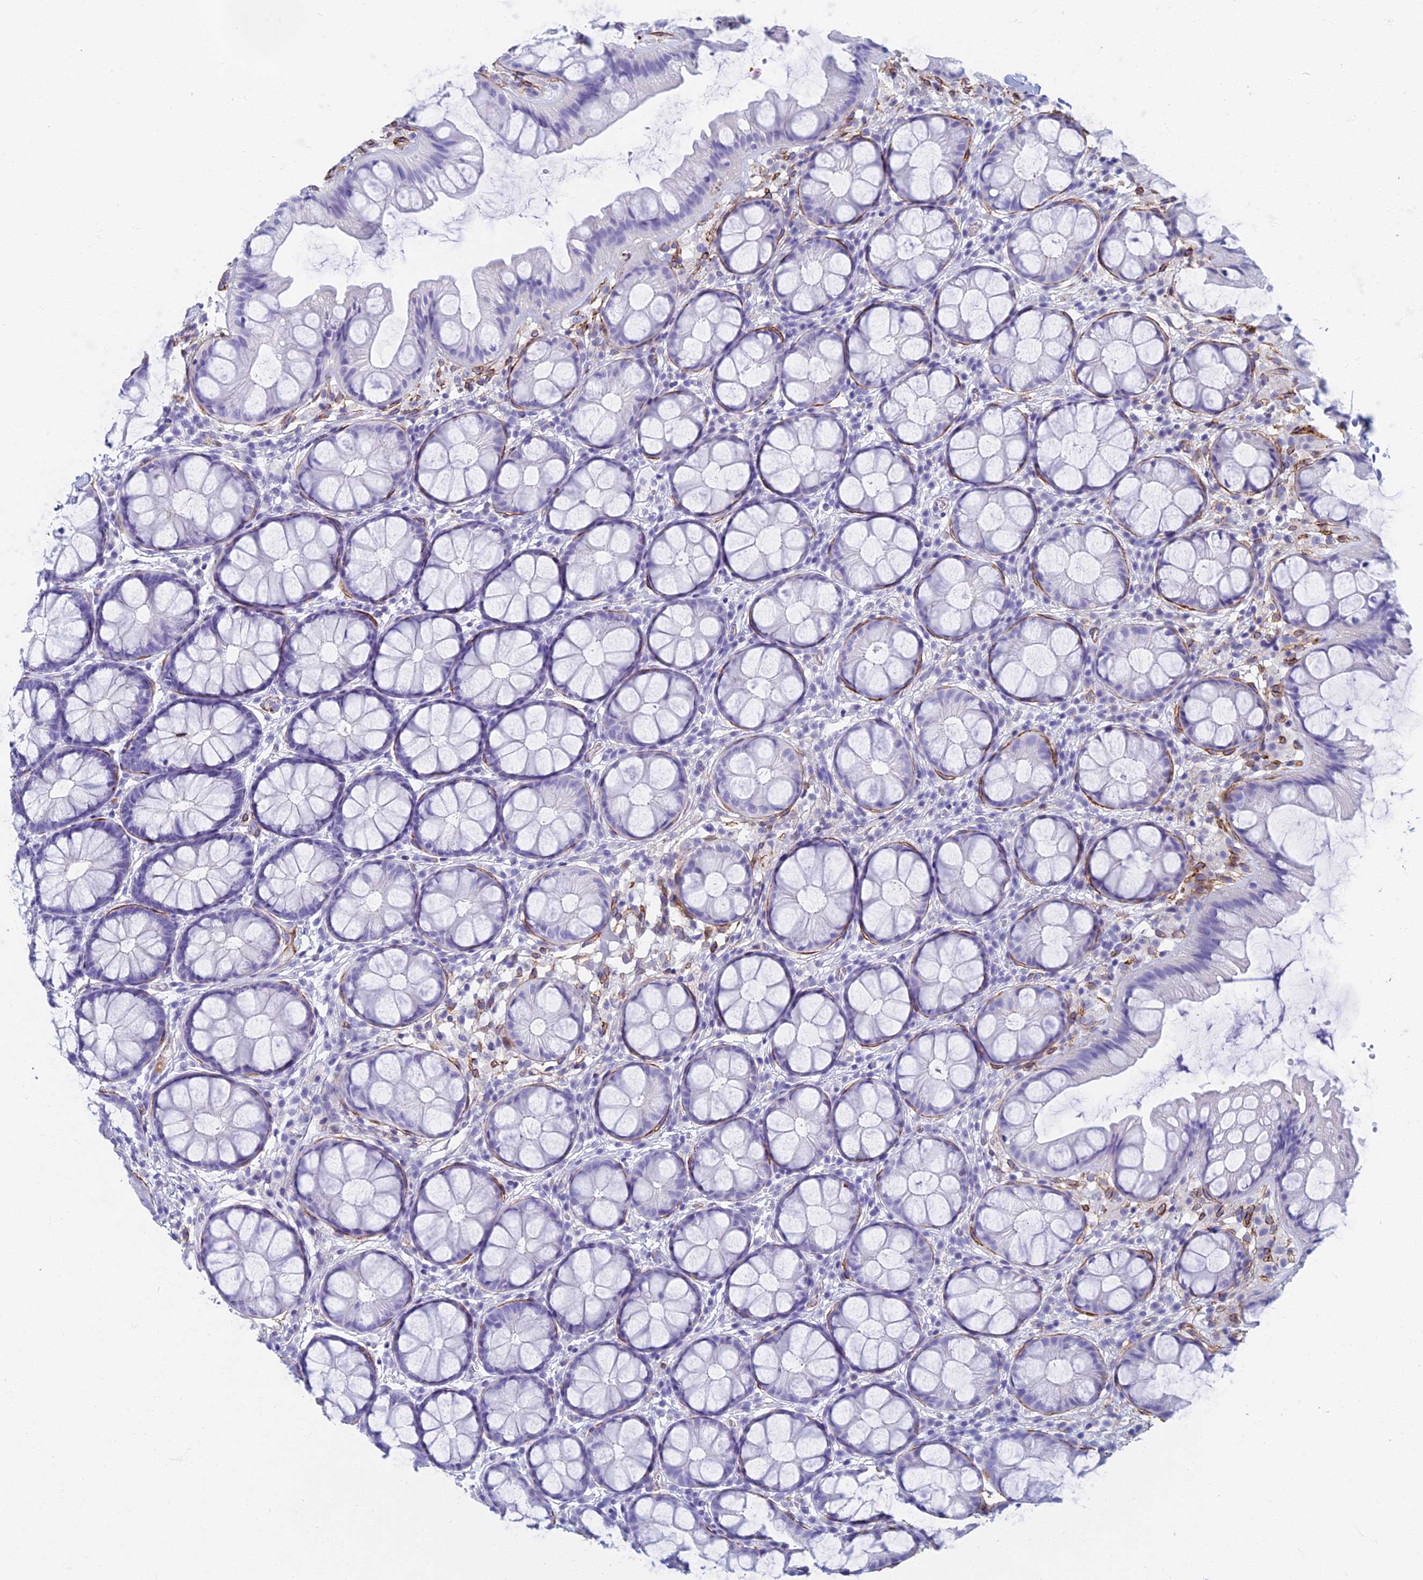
{"staining": {"intensity": "moderate", "quantity": ">75%", "location": "cytoplasmic/membranous"}, "tissue": "colon", "cell_type": "Endothelial cells", "image_type": "normal", "snomed": [{"axis": "morphology", "description": "Normal tissue, NOS"}, {"axis": "topography", "description": "Colon"}], "caption": "Brown immunohistochemical staining in benign human colon exhibits moderate cytoplasmic/membranous staining in approximately >75% of endothelial cells. (brown staining indicates protein expression, while blue staining denotes nuclei).", "gene": "ETFRF1", "patient": {"sex": "male", "age": 47}}